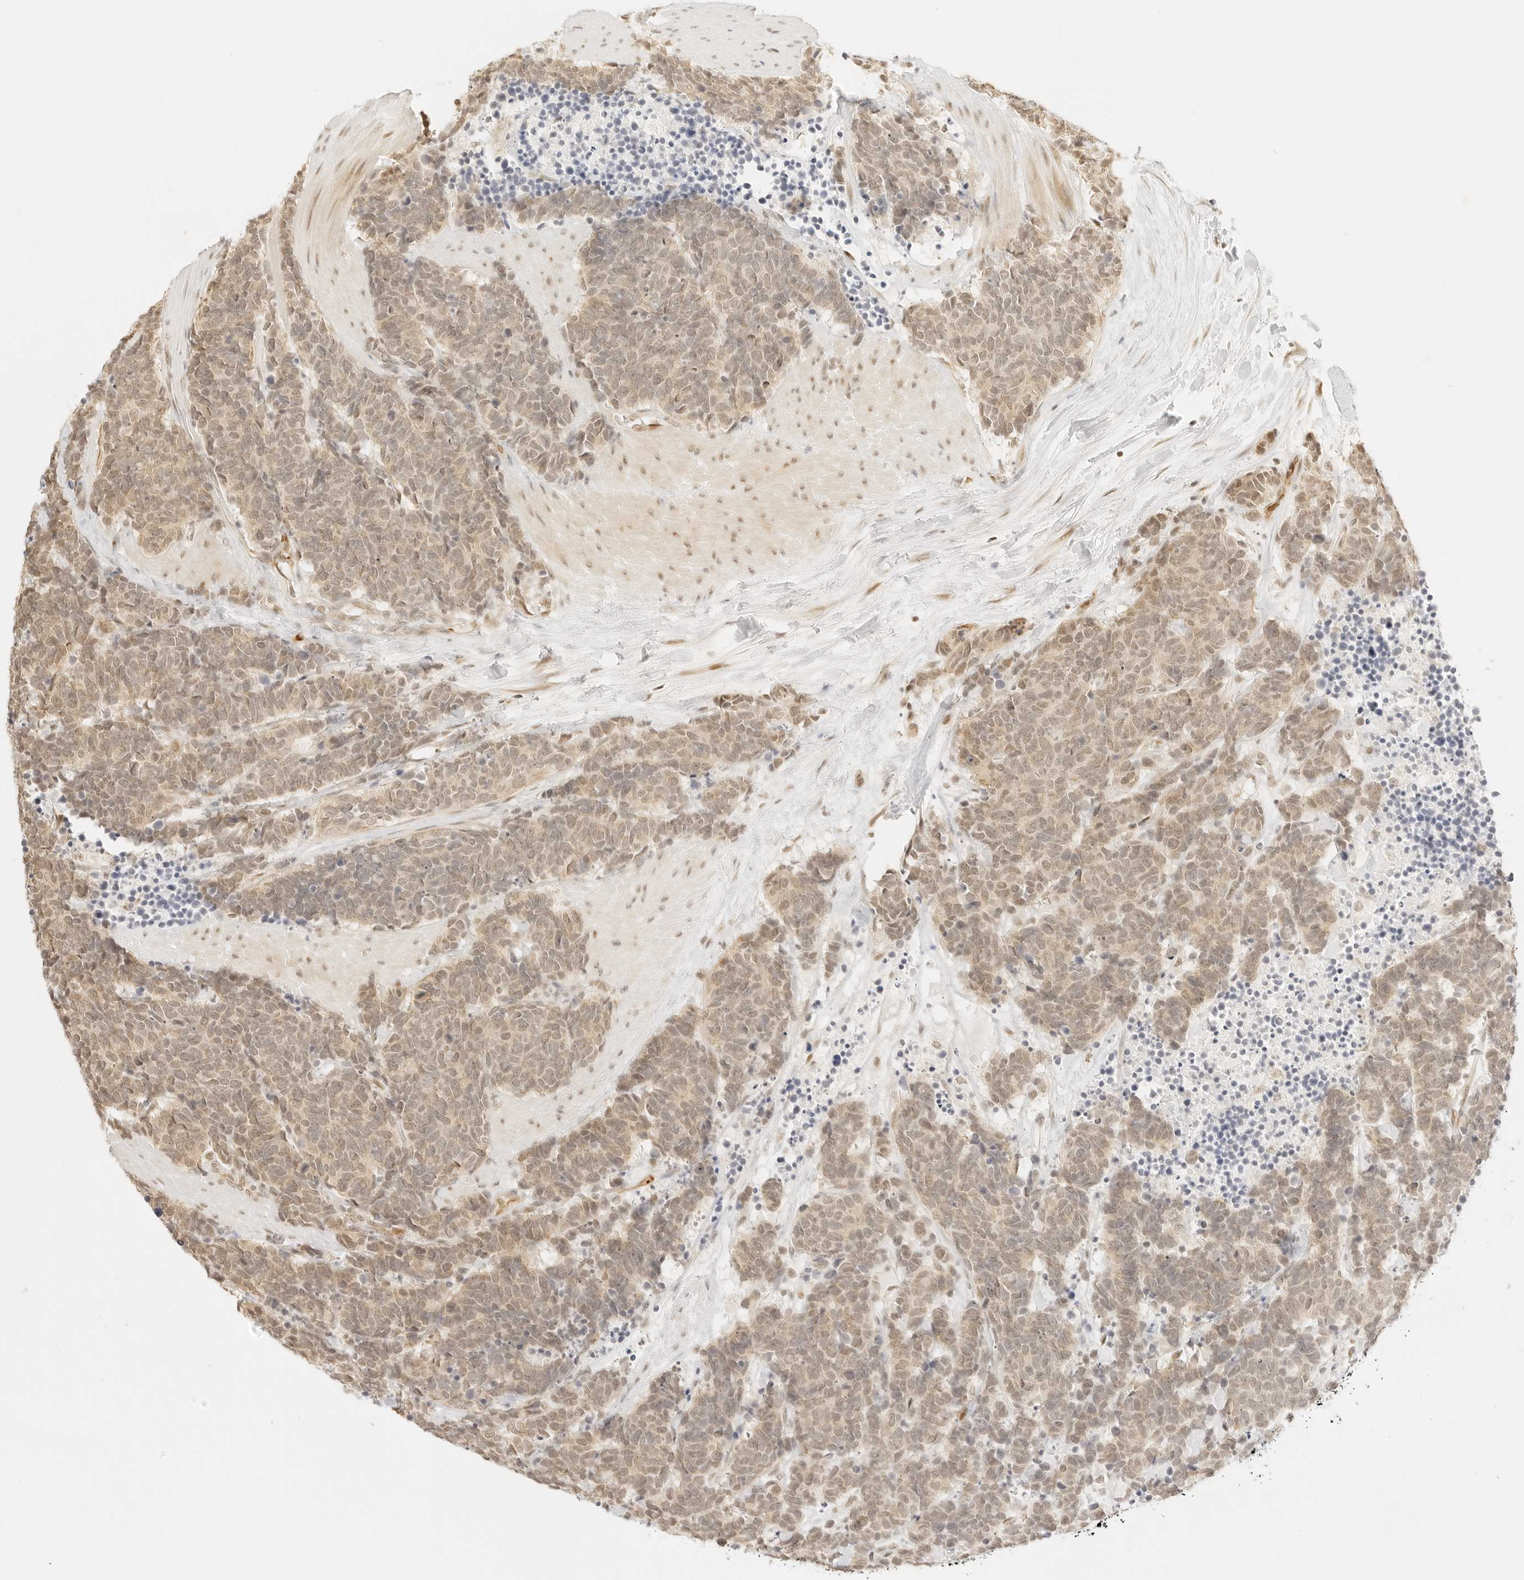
{"staining": {"intensity": "weak", "quantity": ">75%", "location": "cytoplasmic/membranous,nuclear"}, "tissue": "carcinoid", "cell_type": "Tumor cells", "image_type": "cancer", "snomed": [{"axis": "morphology", "description": "Carcinoma, NOS"}, {"axis": "morphology", "description": "Carcinoid, malignant, NOS"}, {"axis": "topography", "description": "Urinary bladder"}], "caption": "Protein staining of carcinoid tissue demonstrates weak cytoplasmic/membranous and nuclear staining in about >75% of tumor cells.", "gene": "GNAS", "patient": {"sex": "male", "age": 57}}